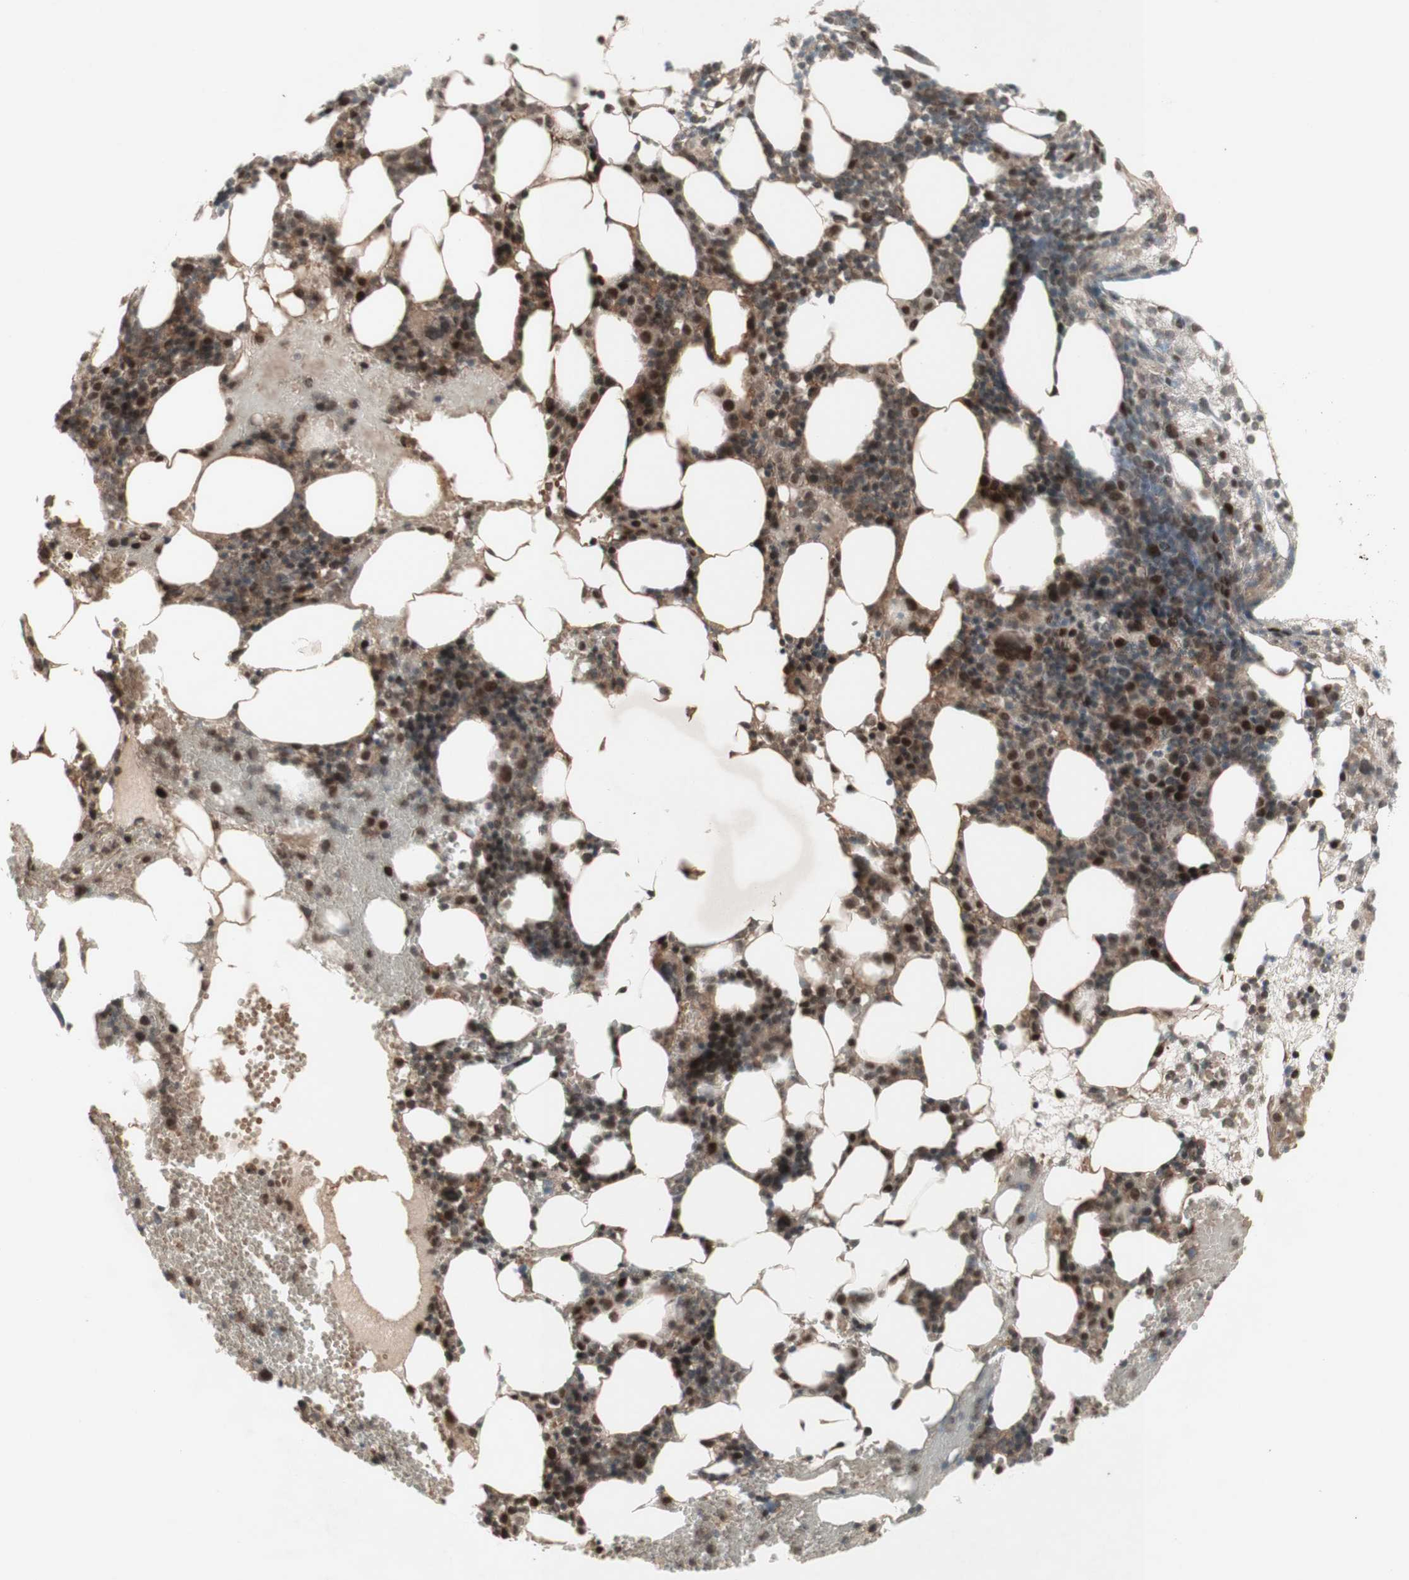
{"staining": {"intensity": "strong", "quantity": "25%-75%", "location": "cytoplasmic/membranous,nuclear"}, "tissue": "bone marrow", "cell_type": "Hematopoietic cells", "image_type": "normal", "snomed": [{"axis": "morphology", "description": "Normal tissue, NOS"}, {"axis": "morphology", "description": "Inflammation, NOS"}, {"axis": "topography", "description": "Bone marrow"}], "caption": "A high-resolution histopathology image shows immunohistochemistry staining of benign bone marrow, which exhibits strong cytoplasmic/membranous,nuclear expression in approximately 25%-75% of hematopoietic cells. Ihc stains the protein of interest in brown and the nuclei are stained blue.", "gene": "MSH6", "patient": {"sex": "female", "age": 79}}